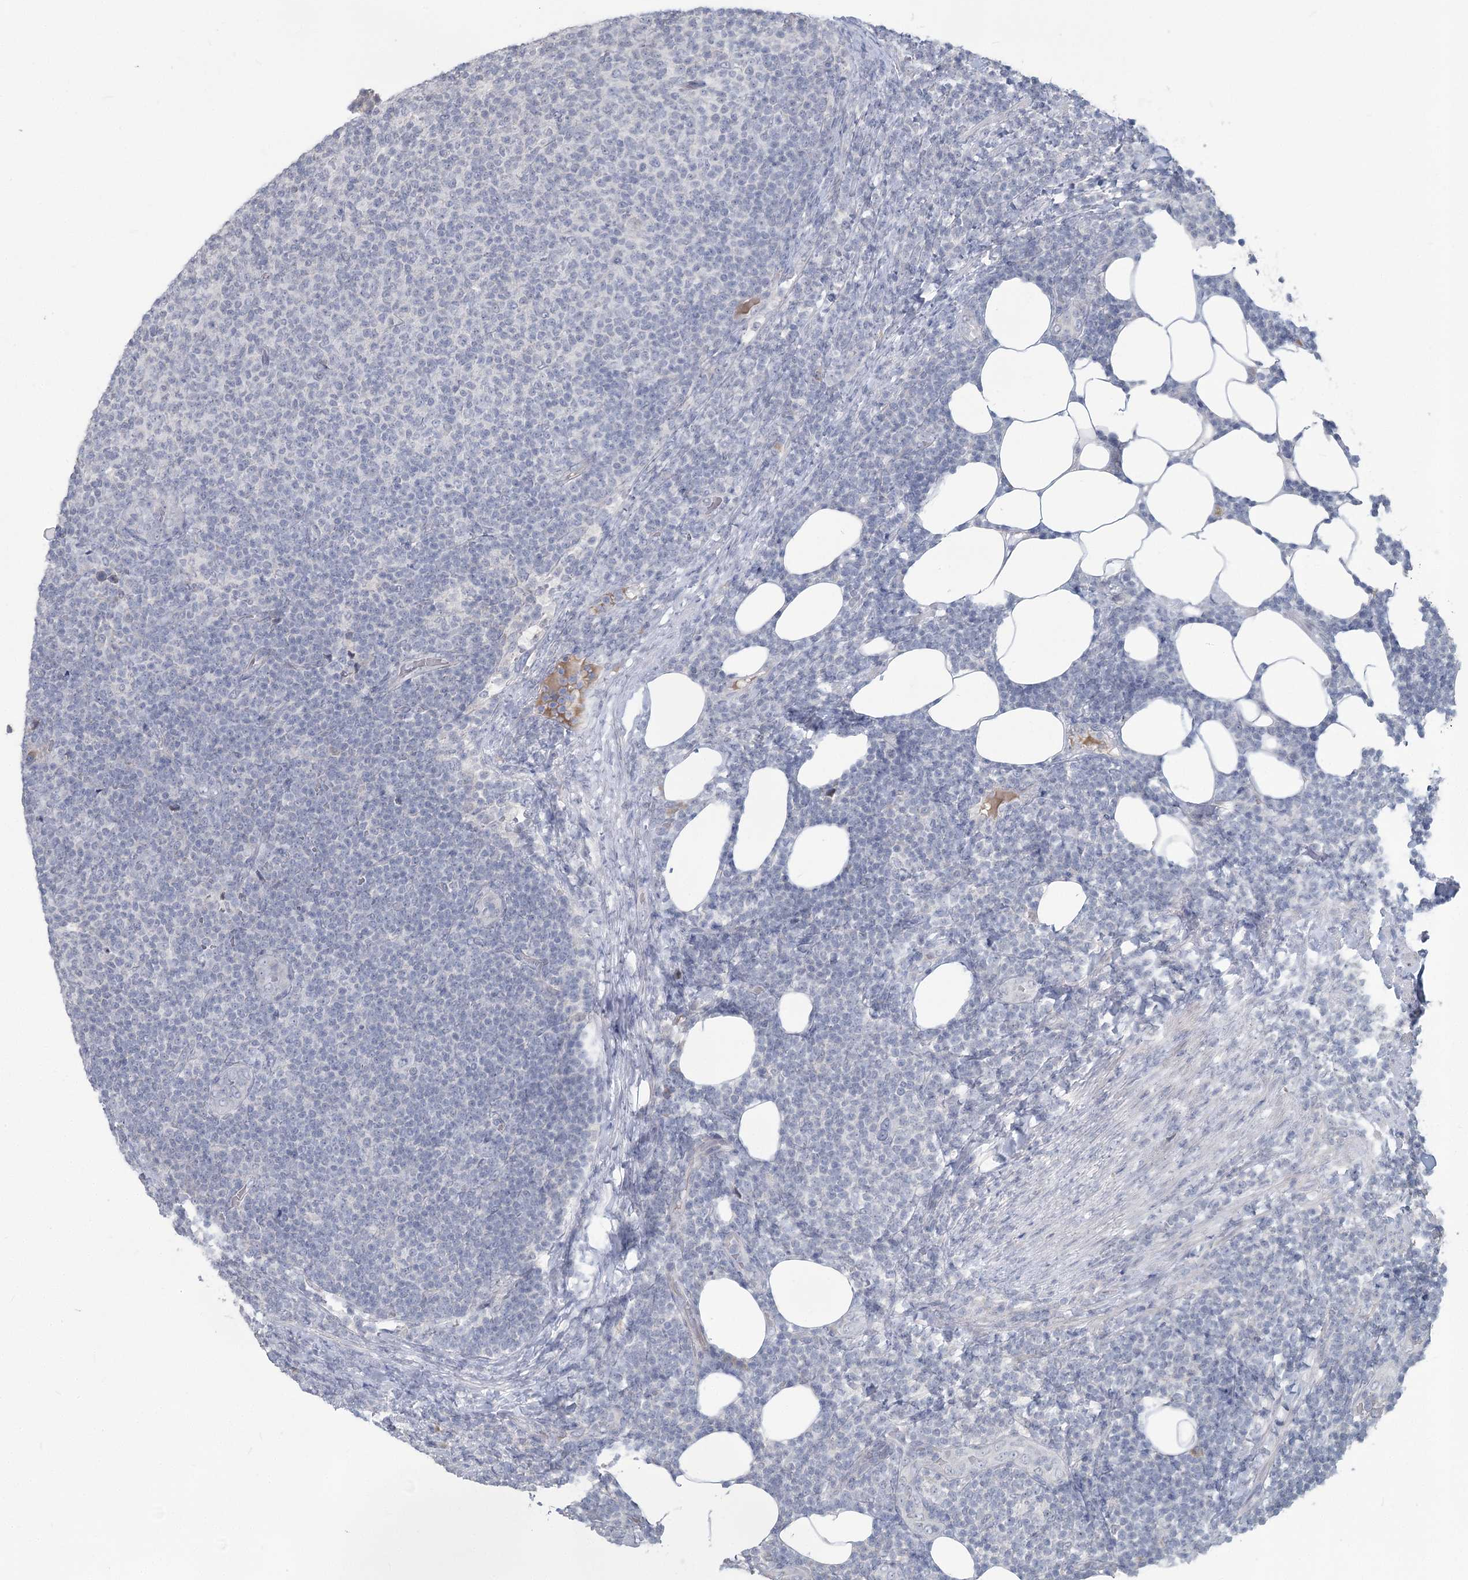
{"staining": {"intensity": "negative", "quantity": "none", "location": "none"}, "tissue": "lymphoma", "cell_type": "Tumor cells", "image_type": "cancer", "snomed": [{"axis": "morphology", "description": "Malignant lymphoma, non-Hodgkin's type, Low grade"}, {"axis": "topography", "description": "Lymph node"}], "caption": "High magnification brightfield microscopy of lymphoma stained with DAB (brown) and counterstained with hematoxylin (blue): tumor cells show no significant staining. (DAB (3,3'-diaminobenzidine) immunohistochemistry, high magnification).", "gene": "SLC9A3", "patient": {"sex": "male", "age": 66}}